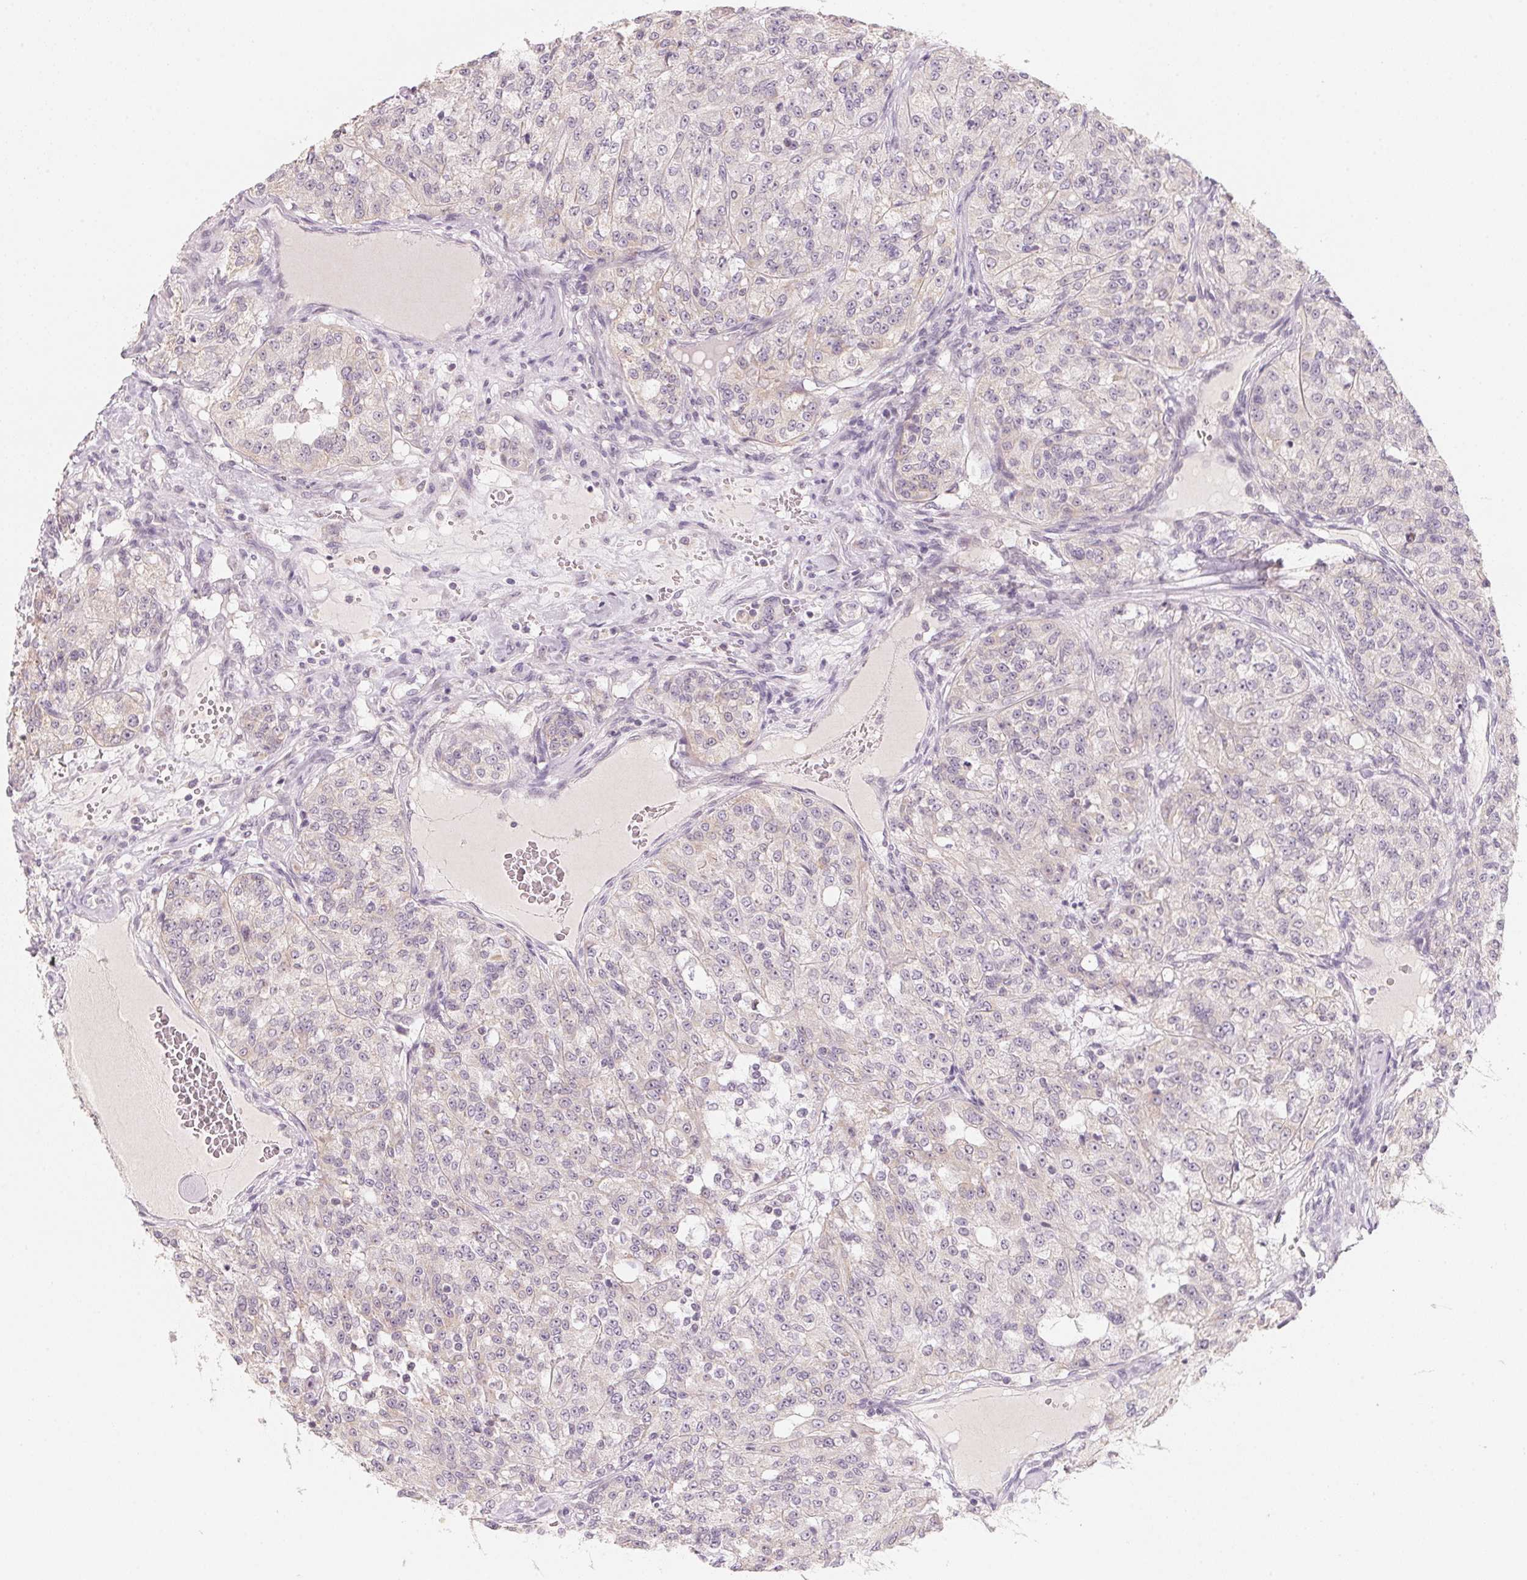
{"staining": {"intensity": "negative", "quantity": "none", "location": "none"}, "tissue": "renal cancer", "cell_type": "Tumor cells", "image_type": "cancer", "snomed": [{"axis": "morphology", "description": "Adenocarcinoma, NOS"}, {"axis": "topography", "description": "Kidney"}], "caption": "Renal cancer (adenocarcinoma) was stained to show a protein in brown. There is no significant expression in tumor cells. The staining is performed using DAB brown chromogen with nuclei counter-stained in using hematoxylin.", "gene": "ANKRD31", "patient": {"sex": "female", "age": 63}}